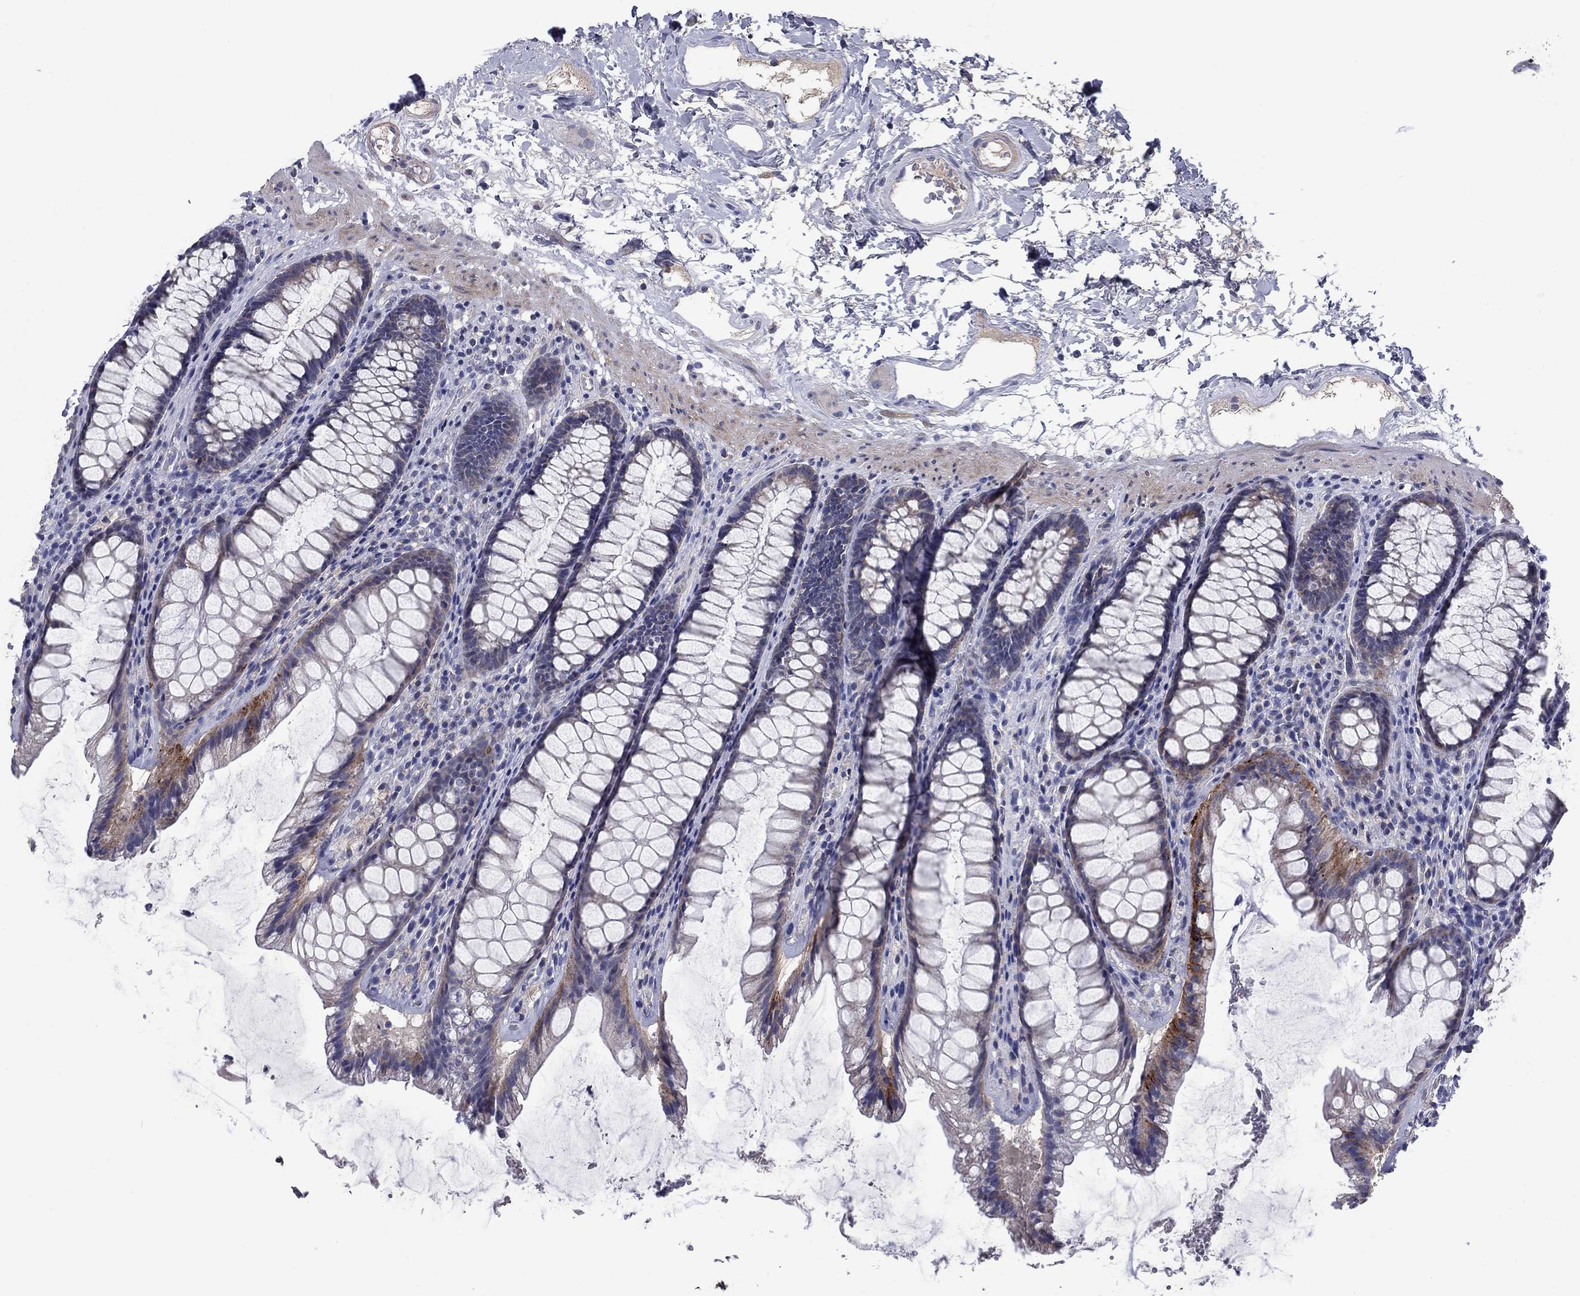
{"staining": {"intensity": "moderate", "quantity": "<25%", "location": "cytoplasmic/membranous"}, "tissue": "rectum", "cell_type": "Glandular cells", "image_type": "normal", "snomed": [{"axis": "morphology", "description": "Normal tissue, NOS"}, {"axis": "topography", "description": "Rectum"}], "caption": "DAB immunohistochemical staining of benign rectum reveals moderate cytoplasmic/membranous protein positivity in about <25% of glandular cells.", "gene": "FRK", "patient": {"sex": "male", "age": 72}}